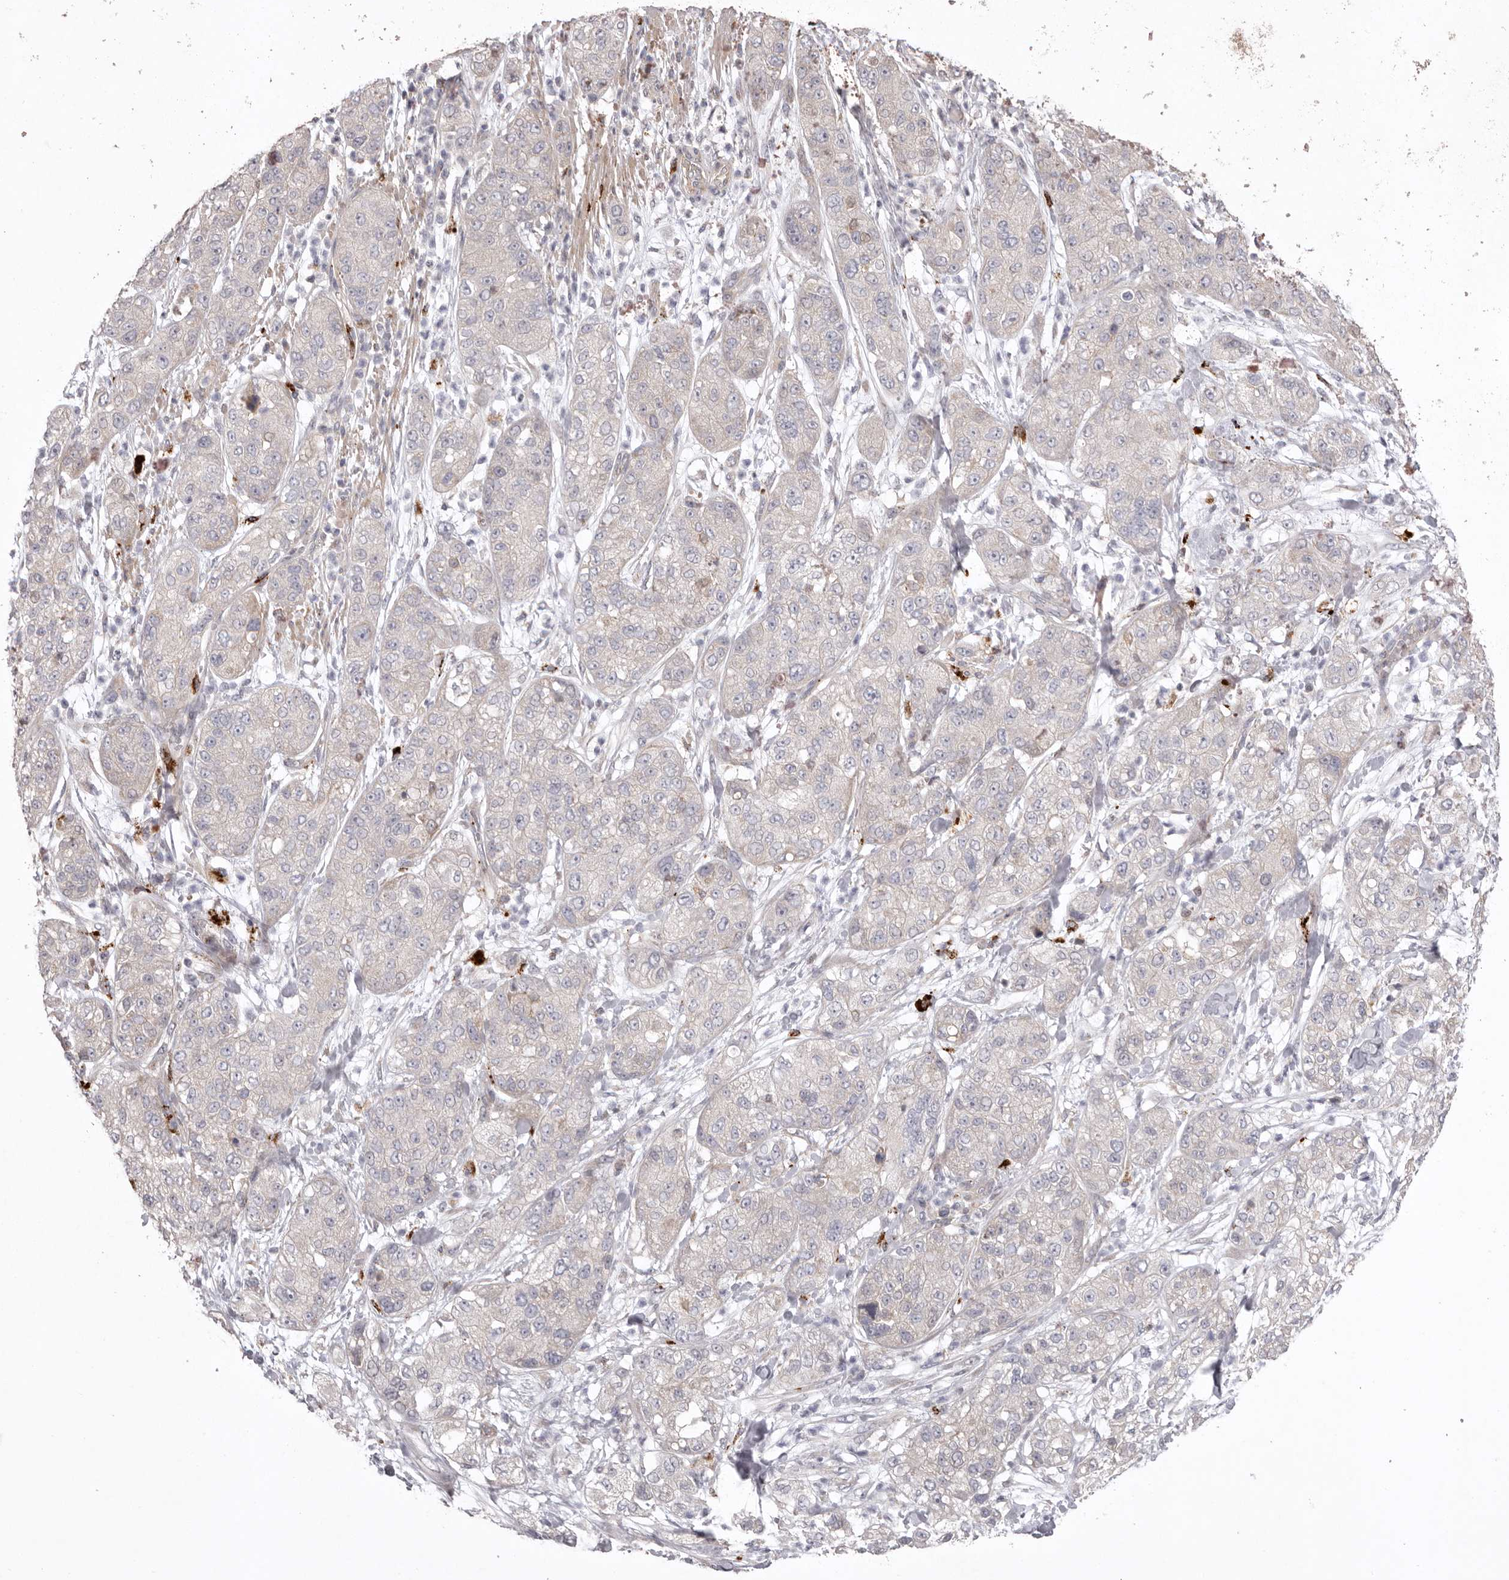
{"staining": {"intensity": "negative", "quantity": "none", "location": "none"}, "tissue": "pancreatic cancer", "cell_type": "Tumor cells", "image_type": "cancer", "snomed": [{"axis": "morphology", "description": "Adenocarcinoma, NOS"}, {"axis": "topography", "description": "Pancreas"}], "caption": "Immunohistochemical staining of human pancreatic adenocarcinoma reveals no significant expression in tumor cells. (Brightfield microscopy of DAB IHC at high magnification).", "gene": "WDR47", "patient": {"sex": "female", "age": 78}}